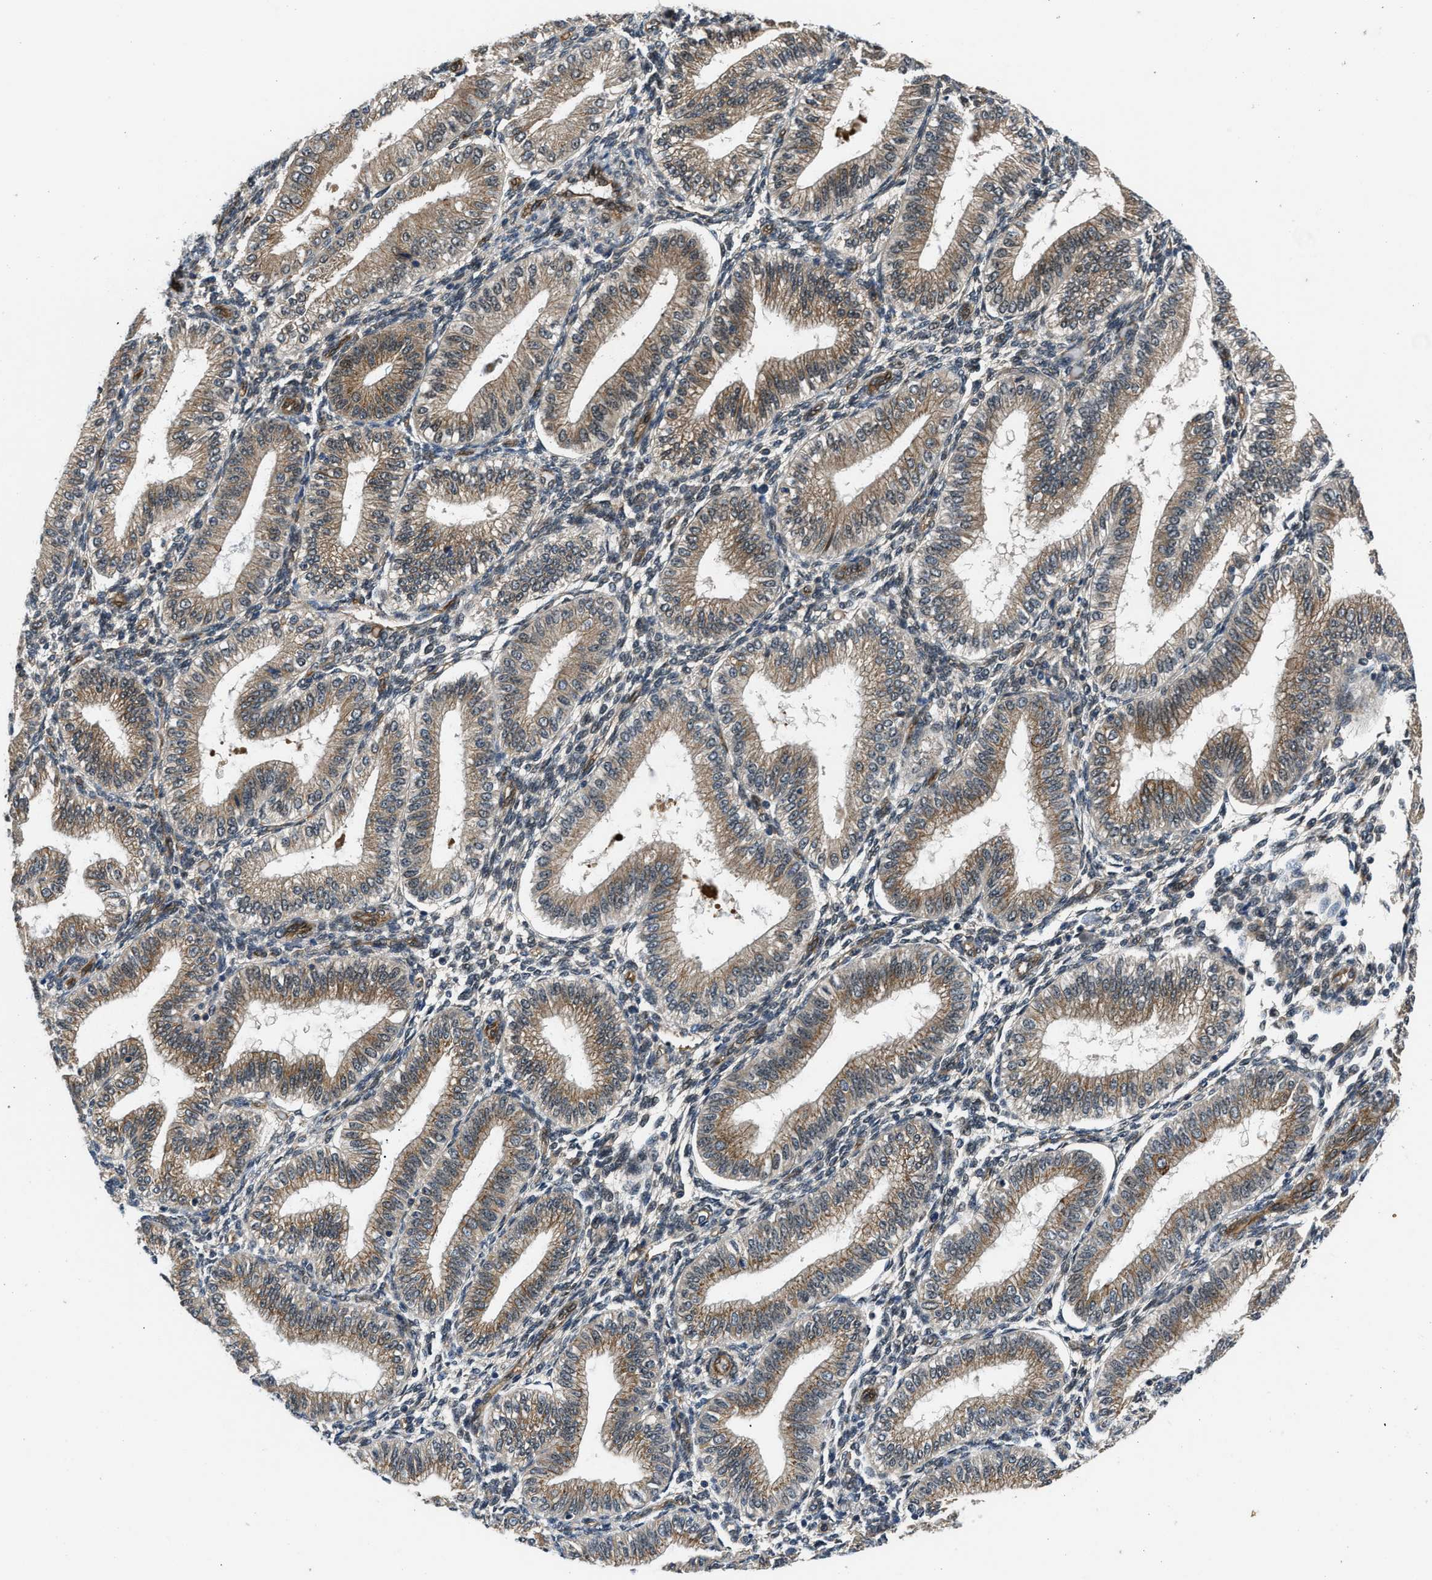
{"staining": {"intensity": "weak", "quantity": "<25%", "location": "cytoplasmic/membranous"}, "tissue": "endometrium", "cell_type": "Cells in endometrial stroma", "image_type": "normal", "snomed": [{"axis": "morphology", "description": "Normal tissue, NOS"}, {"axis": "topography", "description": "Endometrium"}], "caption": "Histopathology image shows no significant protein expression in cells in endometrial stroma of benign endometrium.", "gene": "COPS2", "patient": {"sex": "female", "age": 39}}